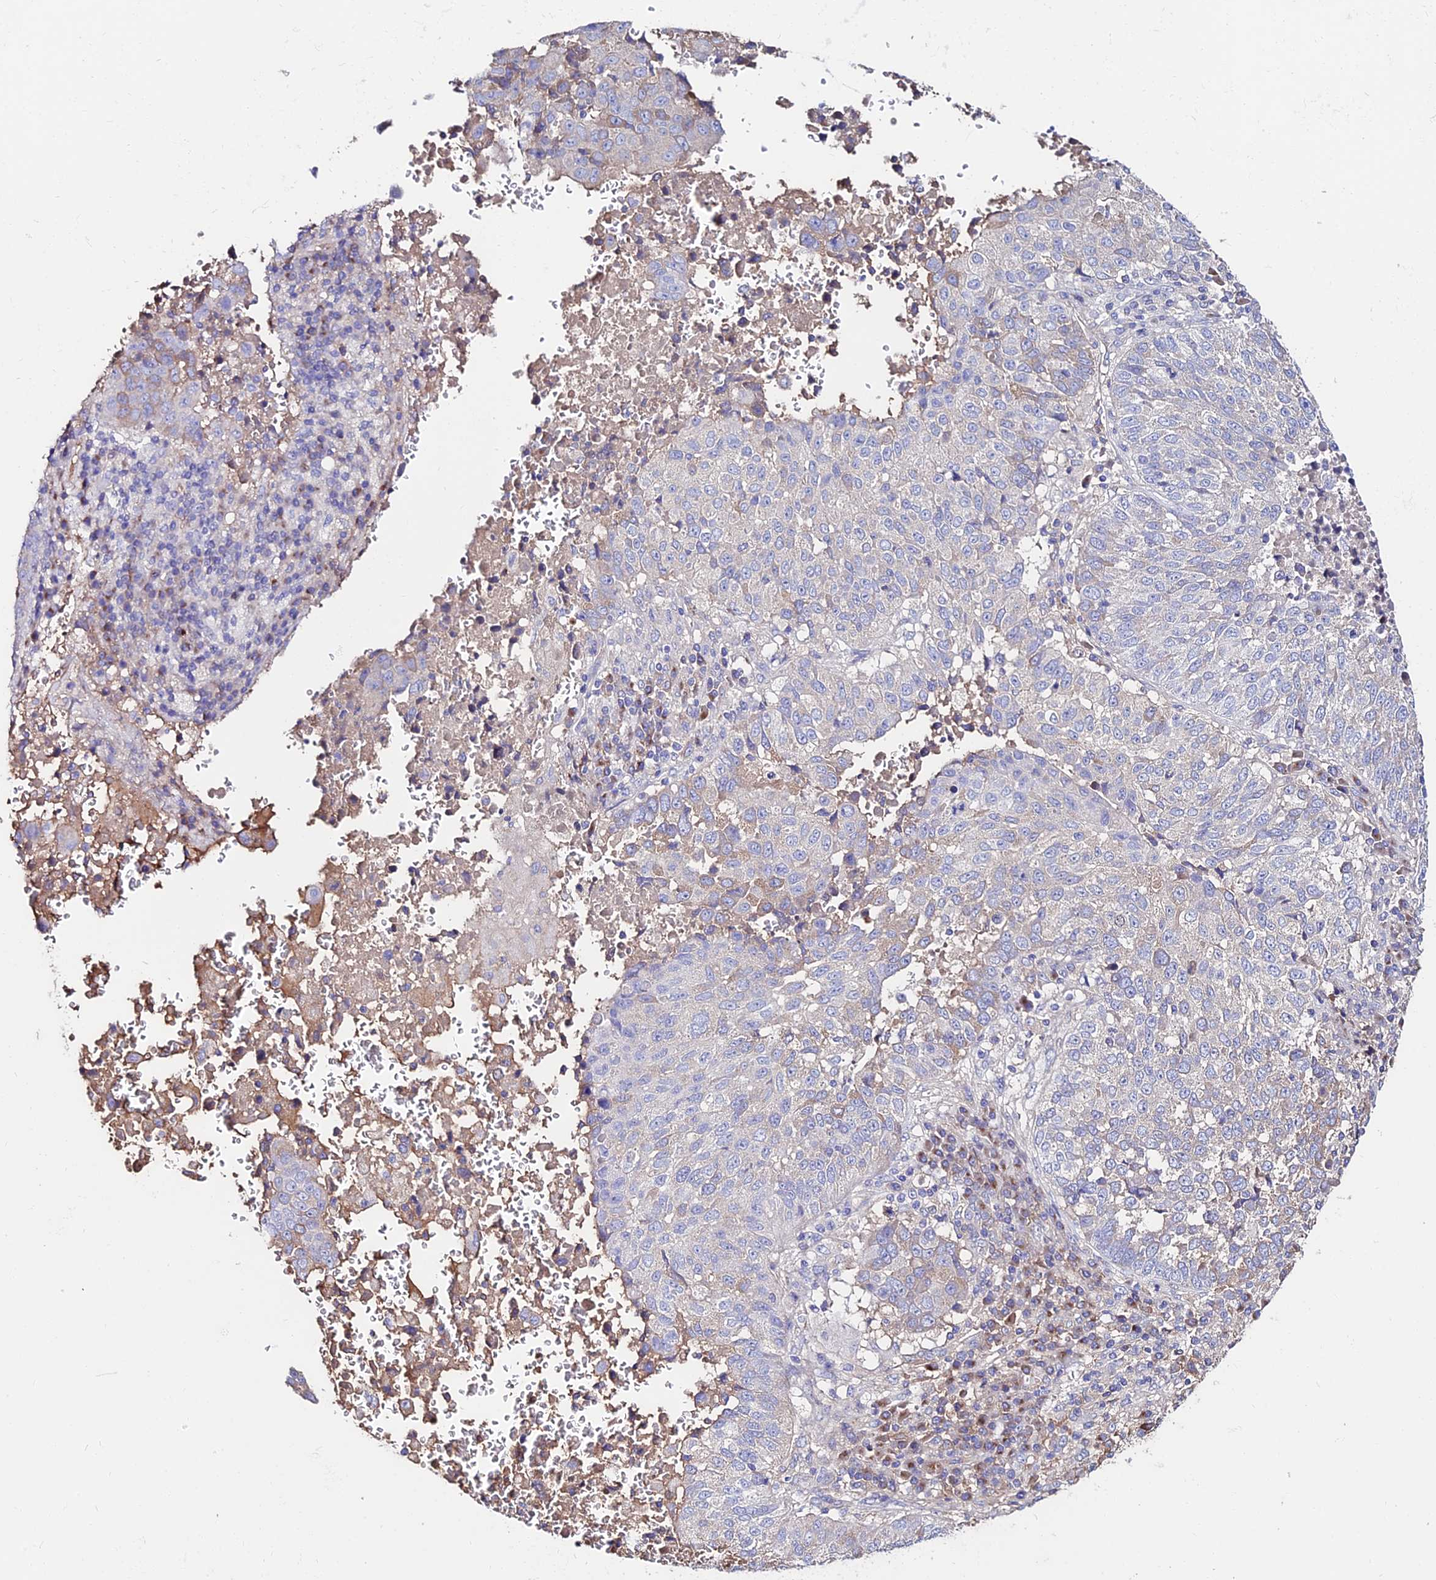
{"staining": {"intensity": "negative", "quantity": "none", "location": "none"}, "tissue": "lung cancer", "cell_type": "Tumor cells", "image_type": "cancer", "snomed": [{"axis": "morphology", "description": "Squamous cell carcinoma, NOS"}, {"axis": "topography", "description": "Lung"}], "caption": "Lung cancer was stained to show a protein in brown. There is no significant positivity in tumor cells.", "gene": "SLC25A16", "patient": {"sex": "male", "age": 73}}